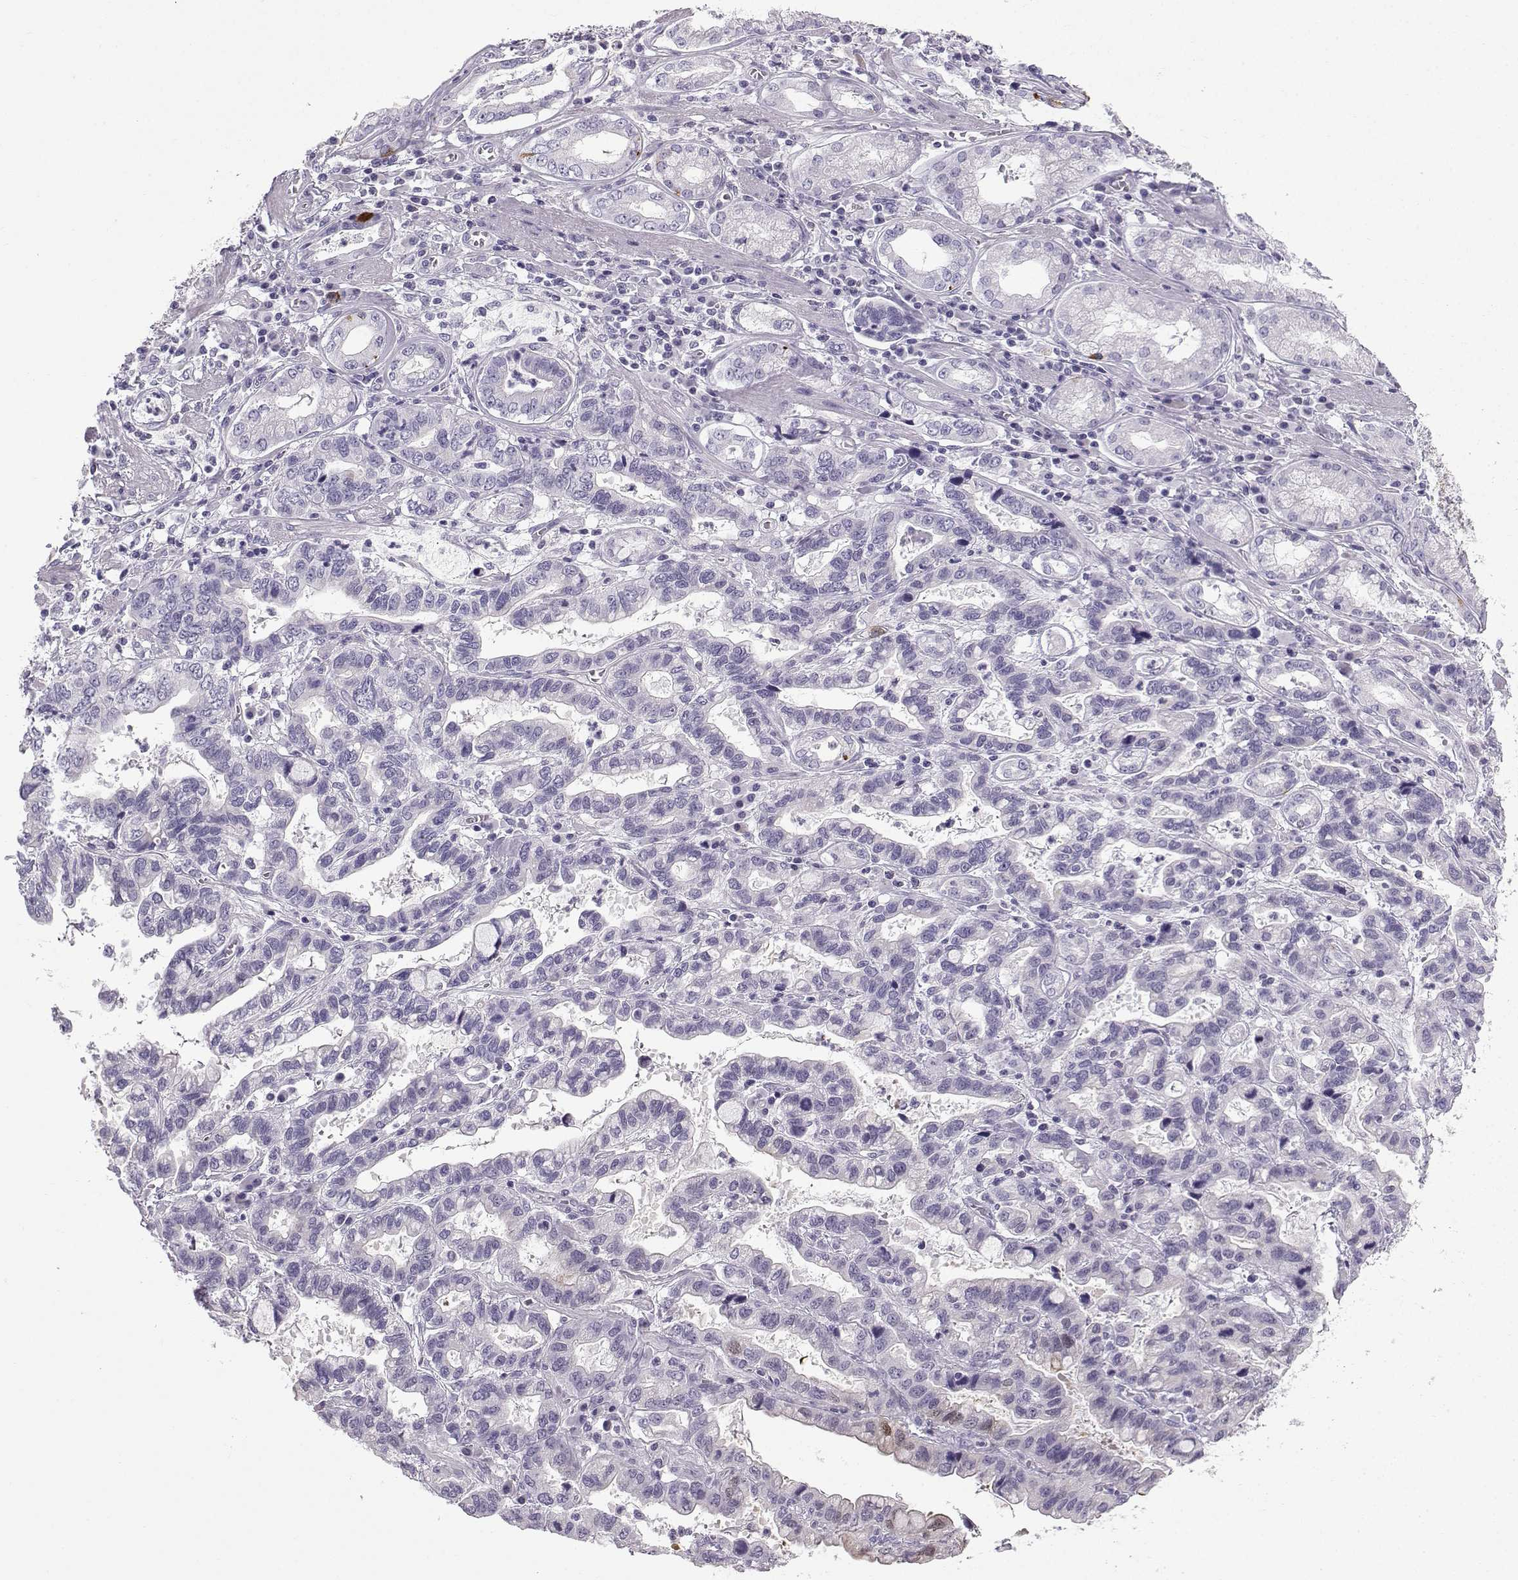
{"staining": {"intensity": "strong", "quantity": "<25%", "location": "cytoplasmic/membranous"}, "tissue": "stomach cancer", "cell_type": "Tumor cells", "image_type": "cancer", "snomed": [{"axis": "morphology", "description": "Adenocarcinoma, NOS"}, {"axis": "topography", "description": "Stomach, lower"}], "caption": "Strong cytoplasmic/membranous expression for a protein is appreciated in approximately <25% of tumor cells of stomach cancer using IHC.", "gene": "ZBTB8B", "patient": {"sex": "female", "age": 76}}